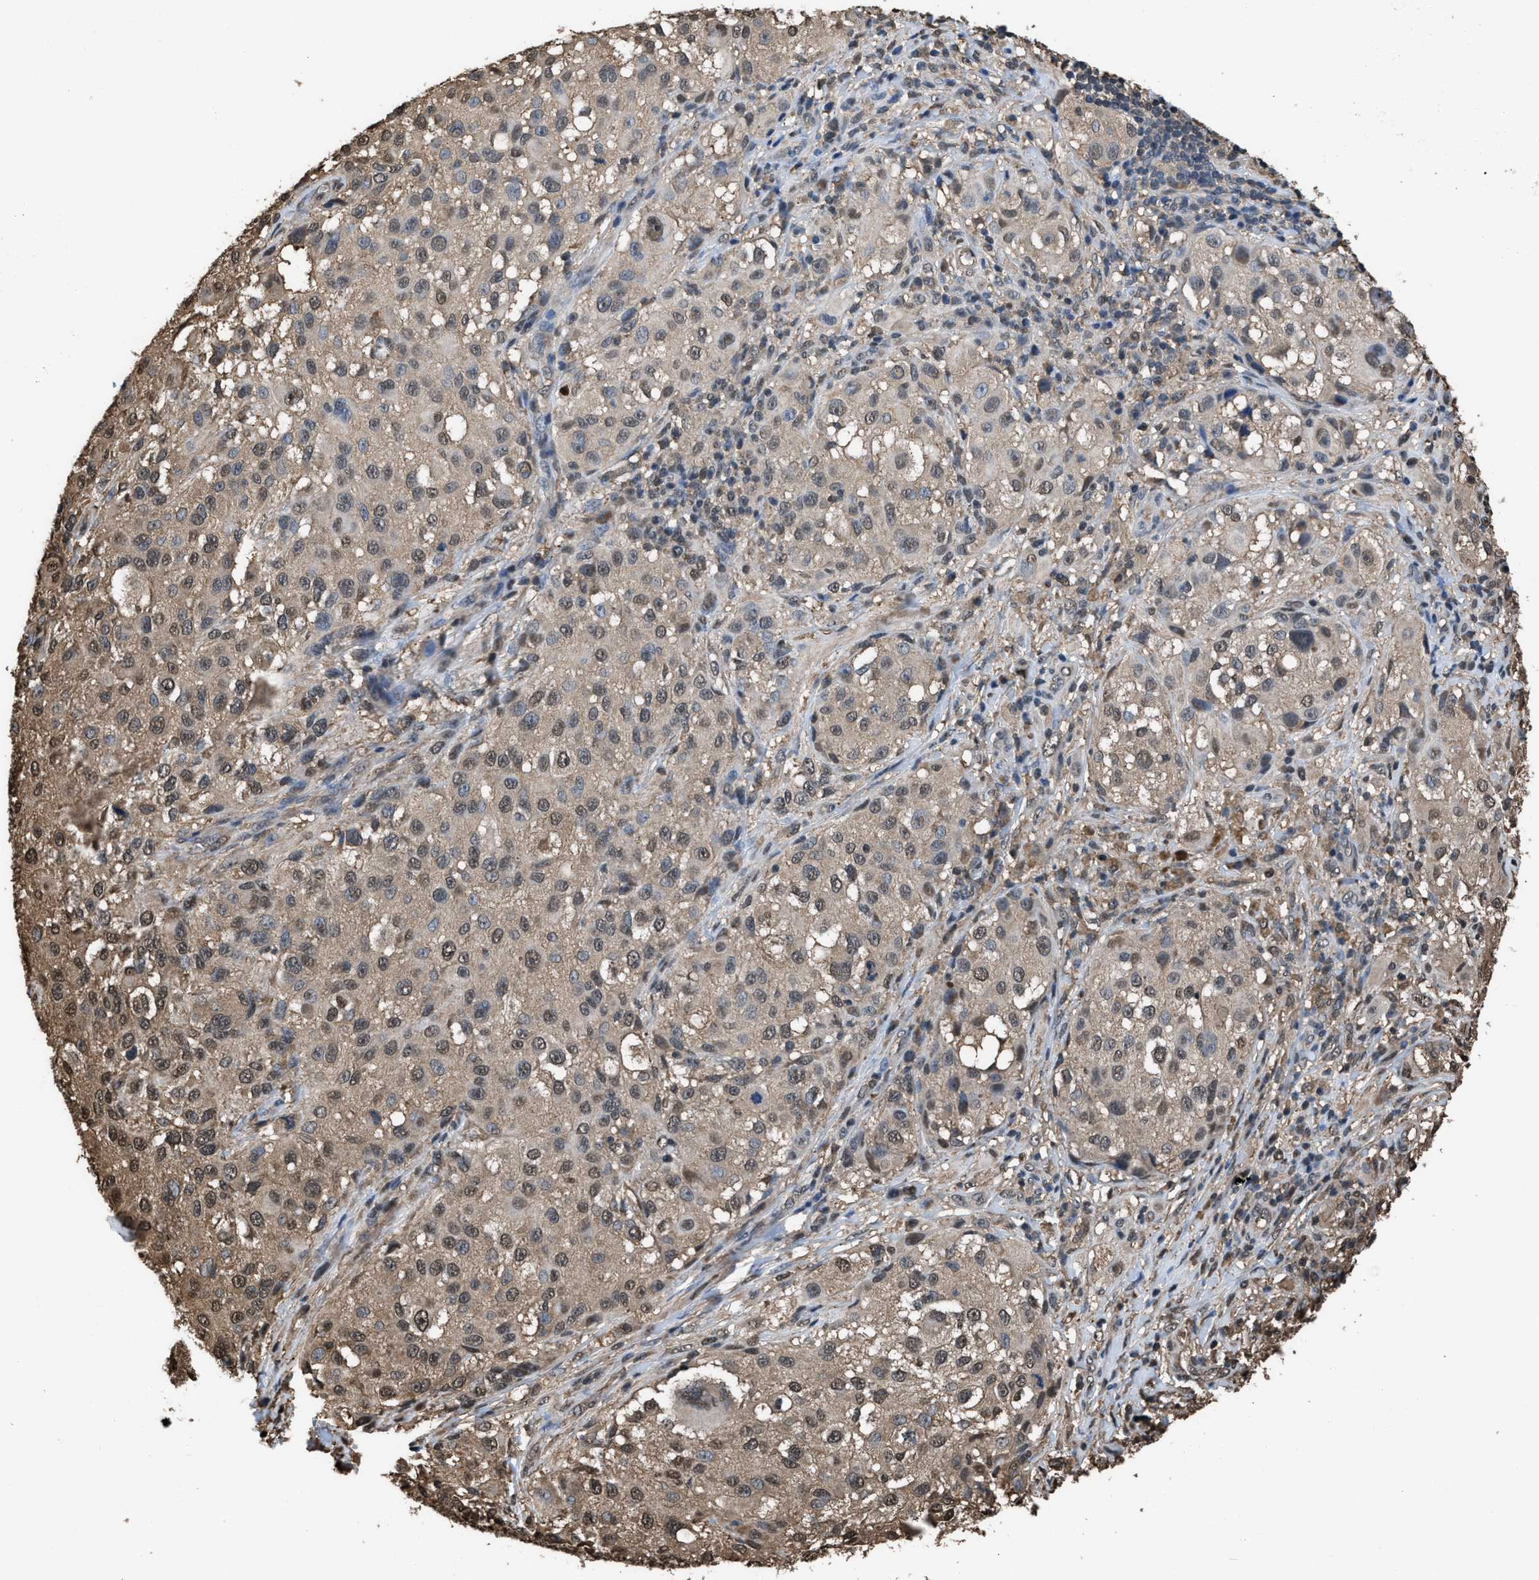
{"staining": {"intensity": "weak", "quantity": ">75%", "location": "nuclear"}, "tissue": "melanoma", "cell_type": "Tumor cells", "image_type": "cancer", "snomed": [{"axis": "morphology", "description": "Necrosis, NOS"}, {"axis": "morphology", "description": "Malignant melanoma, NOS"}, {"axis": "topography", "description": "Skin"}], "caption": "Immunohistochemistry histopathology image of neoplastic tissue: human melanoma stained using IHC exhibits low levels of weak protein expression localized specifically in the nuclear of tumor cells, appearing as a nuclear brown color.", "gene": "FNTA", "patient": {"sex": "female", "age": 87}}